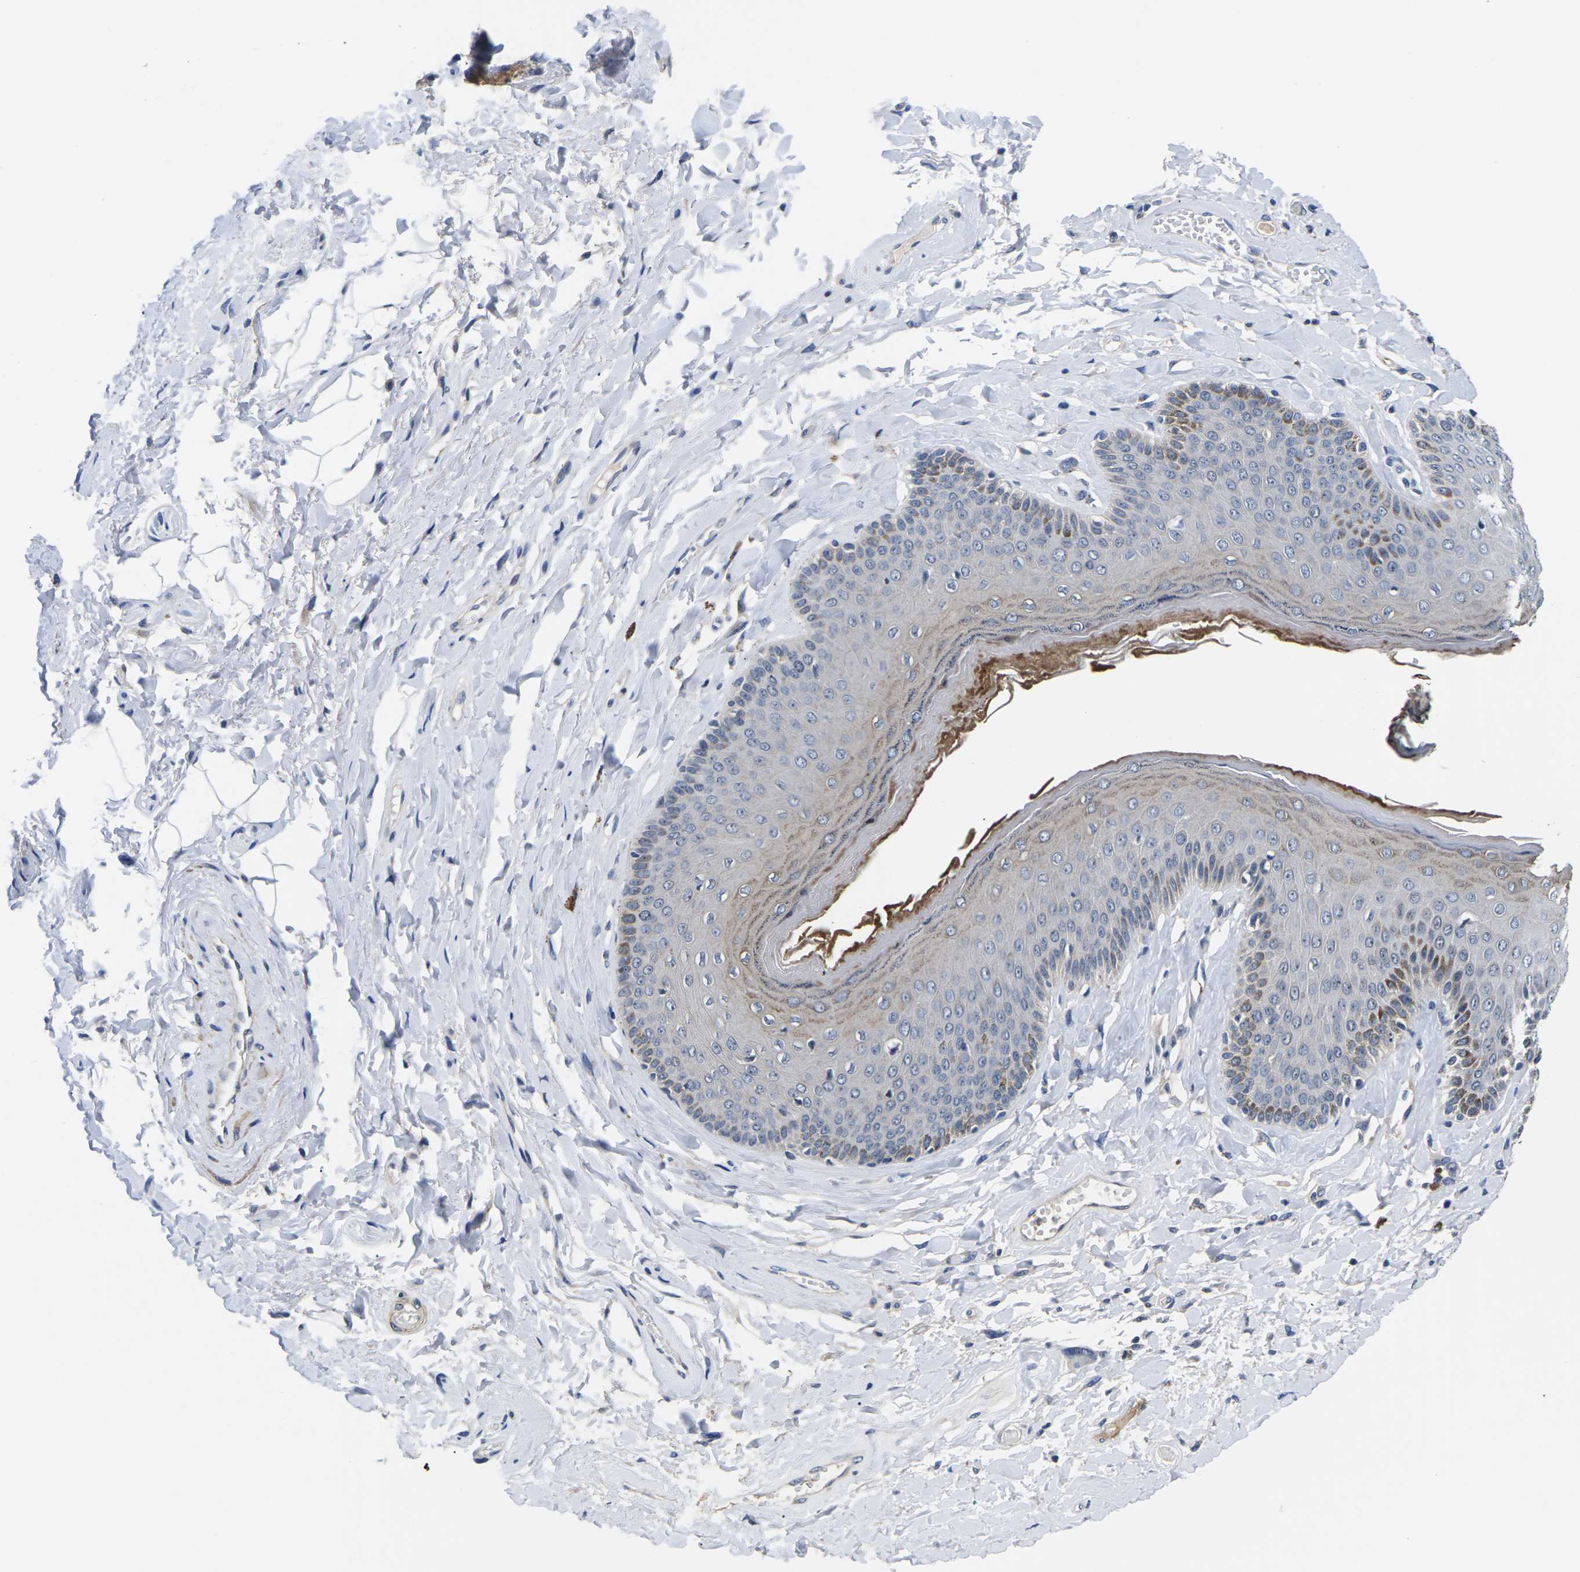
{"staining": {"intensity": "moderate", "quantity": "<25%", "location": "cytoplasmic/membranous"}, "tissue": "skin", "cell_type": "Epidermal cells", "image_type": "normal", "snomed": [{"axis": "morphology", "description": "Normal tissue, NOS"}, {"axis": "topography", "description": "Anal"}], "caption": "IHC of benign skin displays low levels of moderate cytoplasmic/membranous staining in about <25% of epidermal cells.", "gene": "ST6GAL2", "patient": {"sex": "male", "age": 69}}